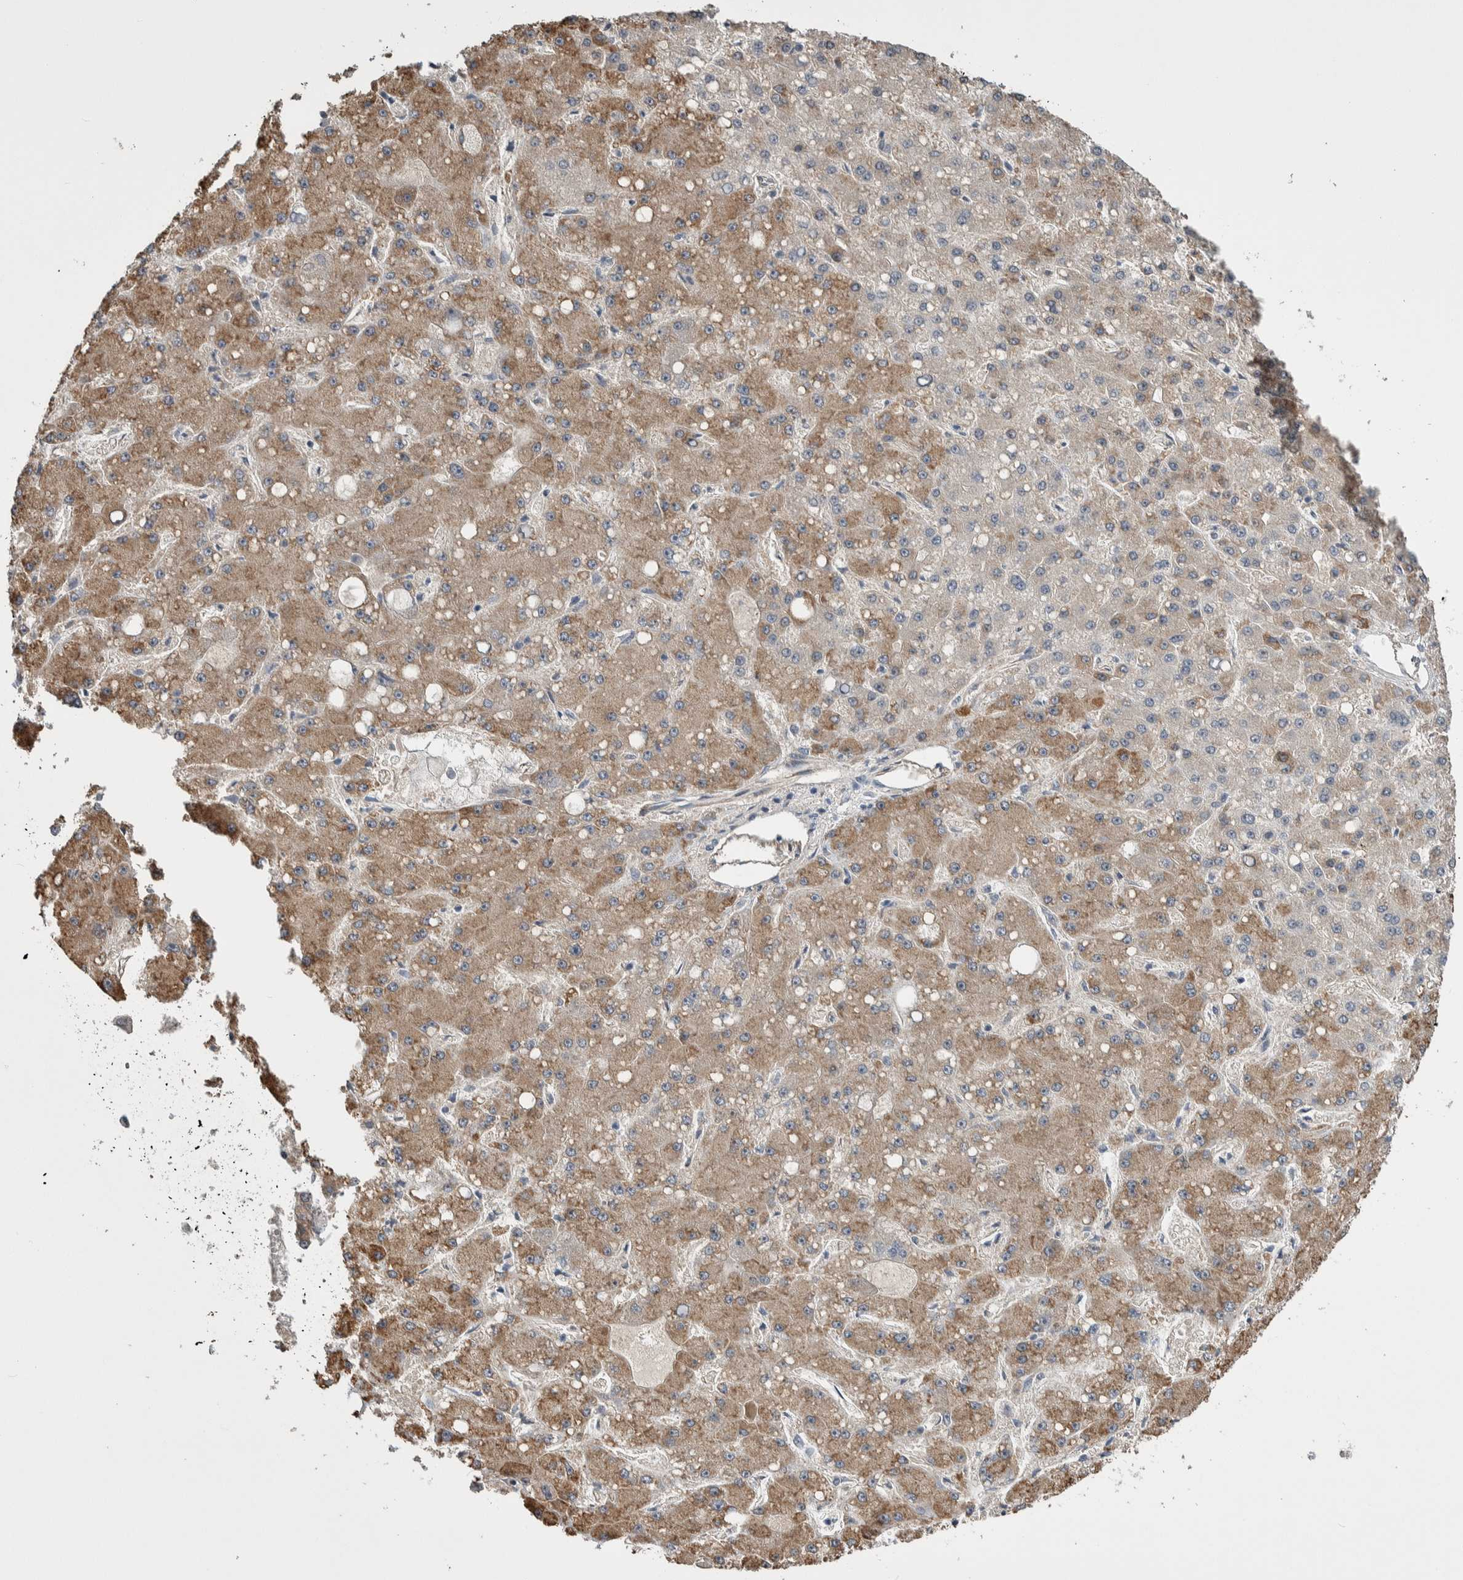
{"staining": {"intensity": "moderate", "quantity": "25%-75%", "location": "cytoplasmic/membranous"}, "tissue": "liver cancer", "cell_type": "Tumor cells", "image_type": "cancer", "snomed": [{"axis": "morphology", "description": "Carcinoma, Hepatocellular, NOS"}, {"axis": "topography", "description": "Liver"}], "caption": "Tumor cells reveal moderate cytoplasmic/membranous staining in approximately 25%-75% of cells in hepatocellular carcinoma (liver).", "gene": "PRDM4", "patient": {"sex": "male", "age": 67}}